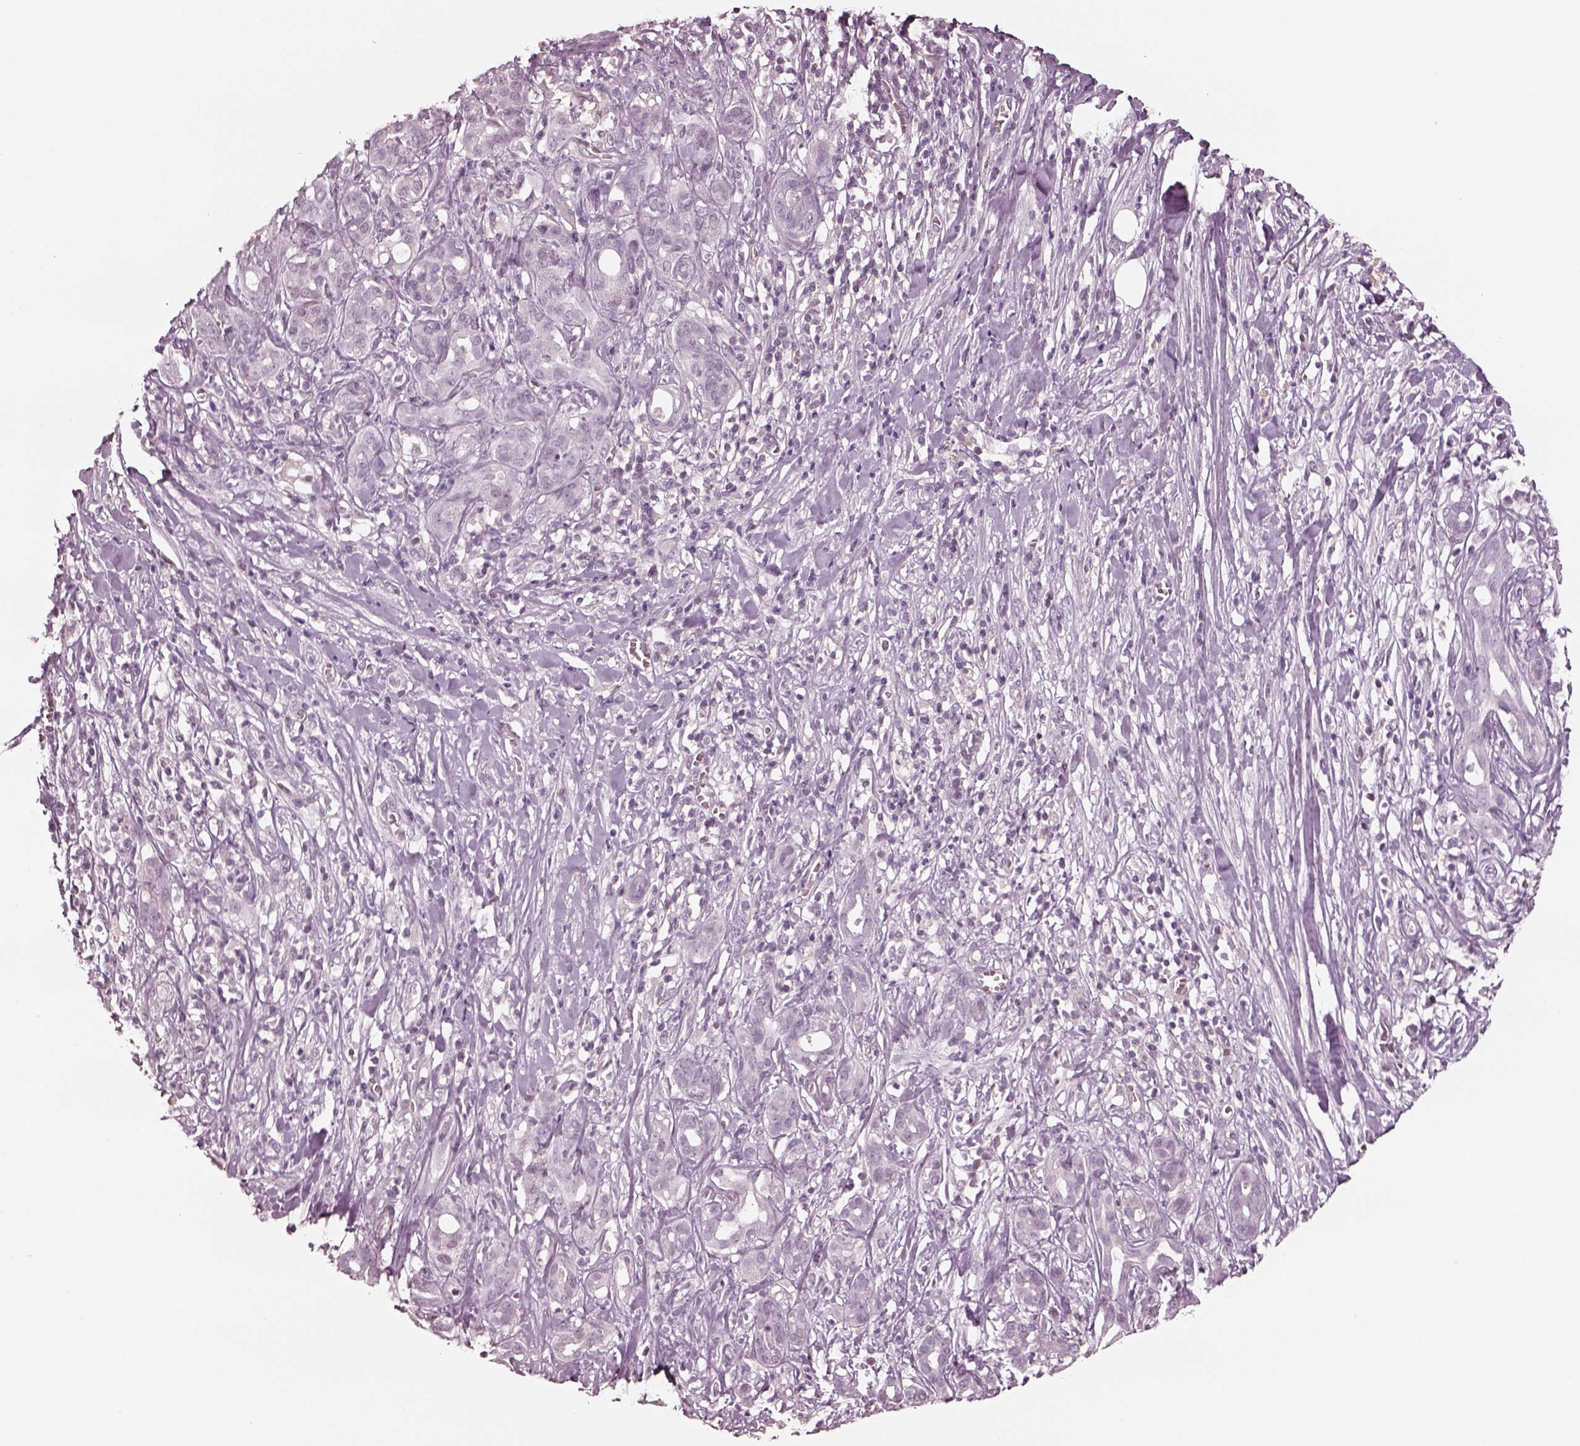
{"staining": {"intensity": "negative", "quantity": "none", "location": "none"}, "tissue": "pancreatic cancer", "cell_type": "Tumor cells", "image_type": "cancer", "snomed": [{"axis": "morphology", "description": "Adenocarcinoma, NOS"}, {"axis": "topography", "description": "Pancreas"}], "caption": "Tumor cells are negative for protein expression in human pancreatic cancer (adenocarcinoma).", "gene": "EGR4", "patient": {"sex": "male", "age": 61}}